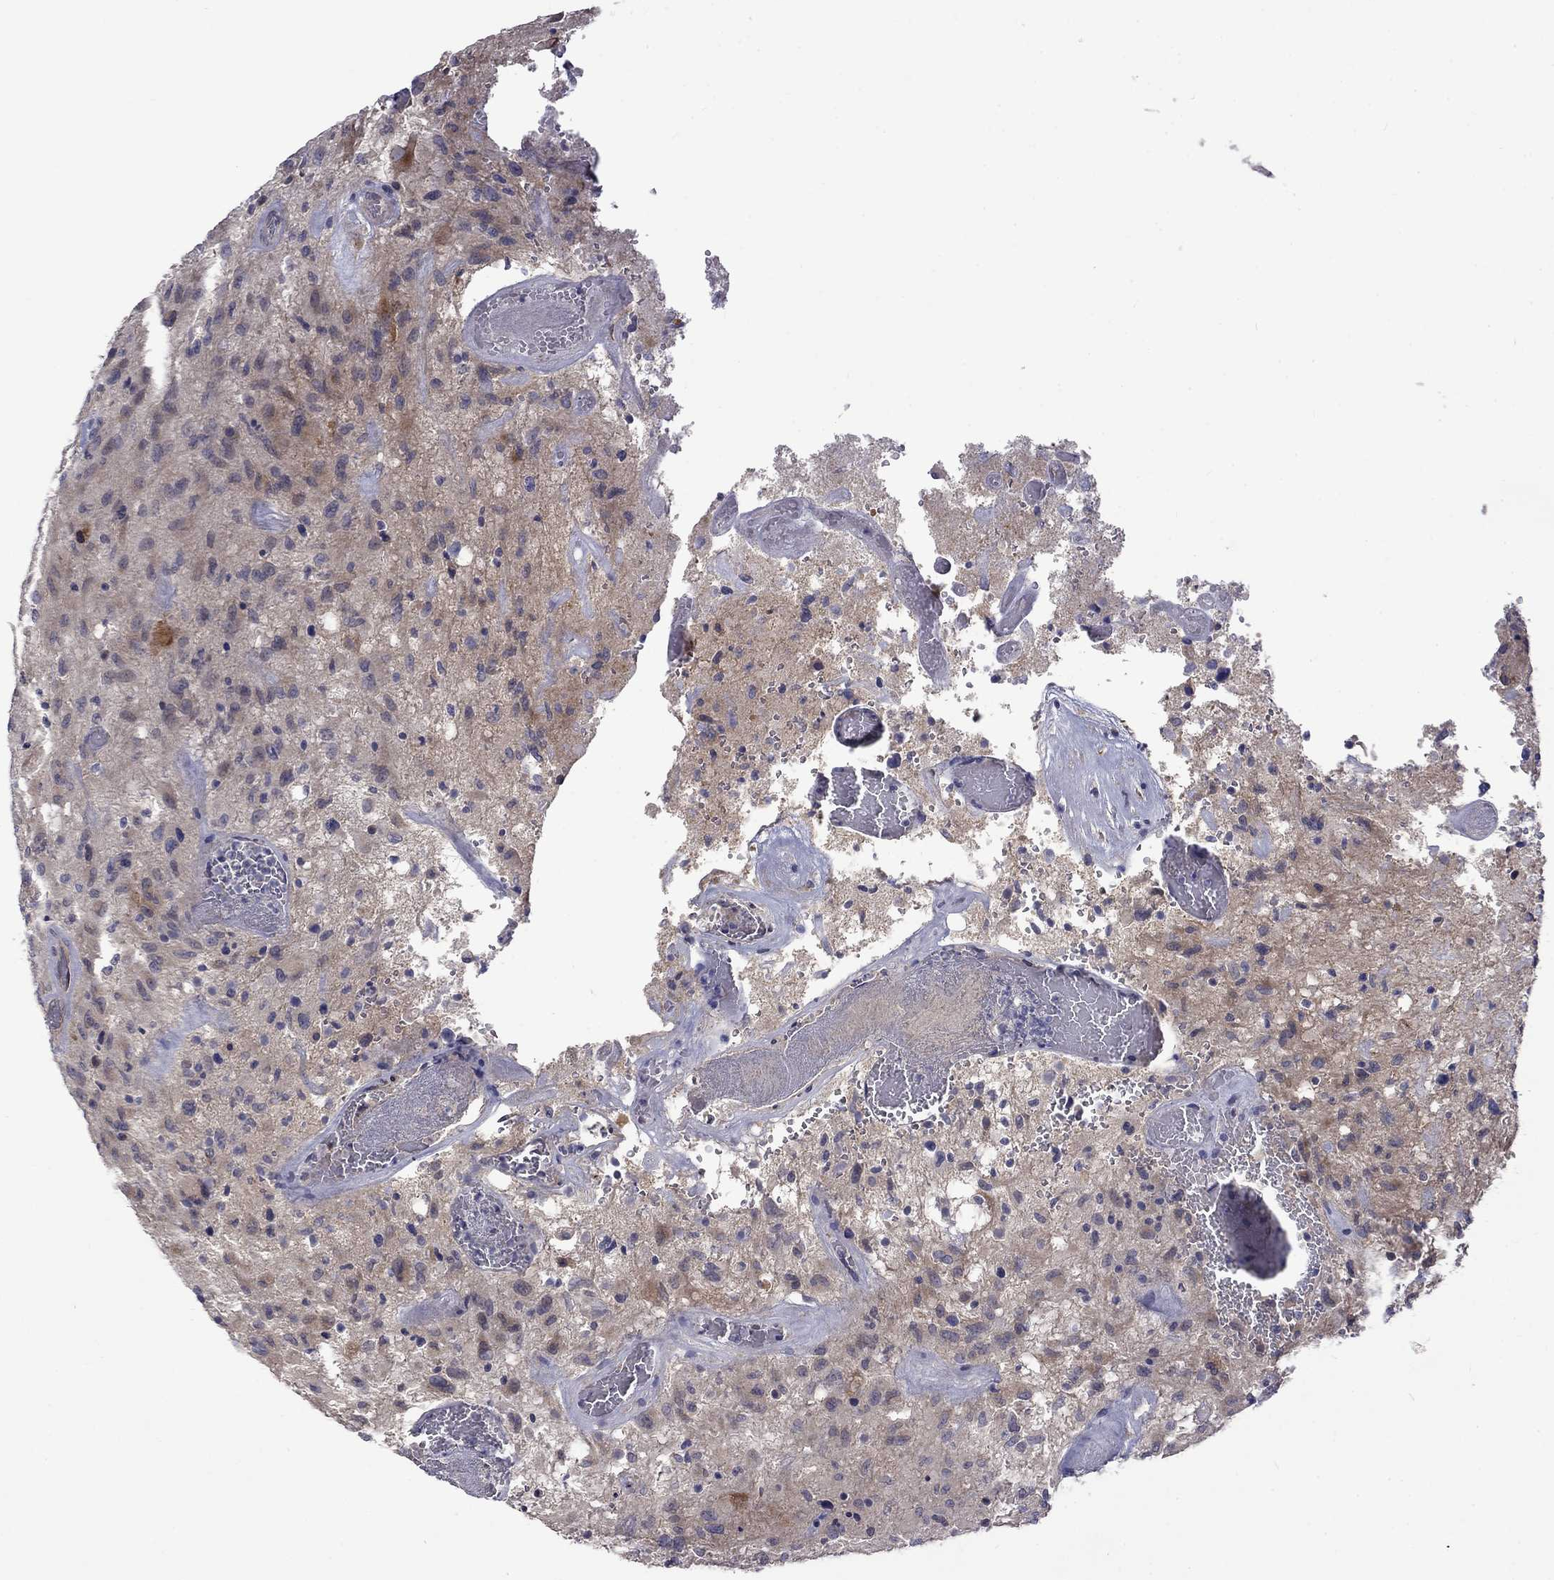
{"staining": {"intensity": "moderate", "quantity": "<25%", "location": "cytoplasmic/membranous"}, "tissue": "glioma", "cell_type": "Tumor cells", "image_type": "cancer", "snomed": [{"axis": "morphology", "description": "Glioma, malignant, NOS"}, {"axis": "morphology", "description": "Glioma, malignant, High grade"}, {"axis": "topography", "description": "Brain"}], "caption": "Malignant glioma stained for a protein (brown) displays moderate cytoplasmic/membranous positive staining in about <25% of tumor cells.", "gene": "SLC39A14", "patient": {"sex": "female", "age": 71}}